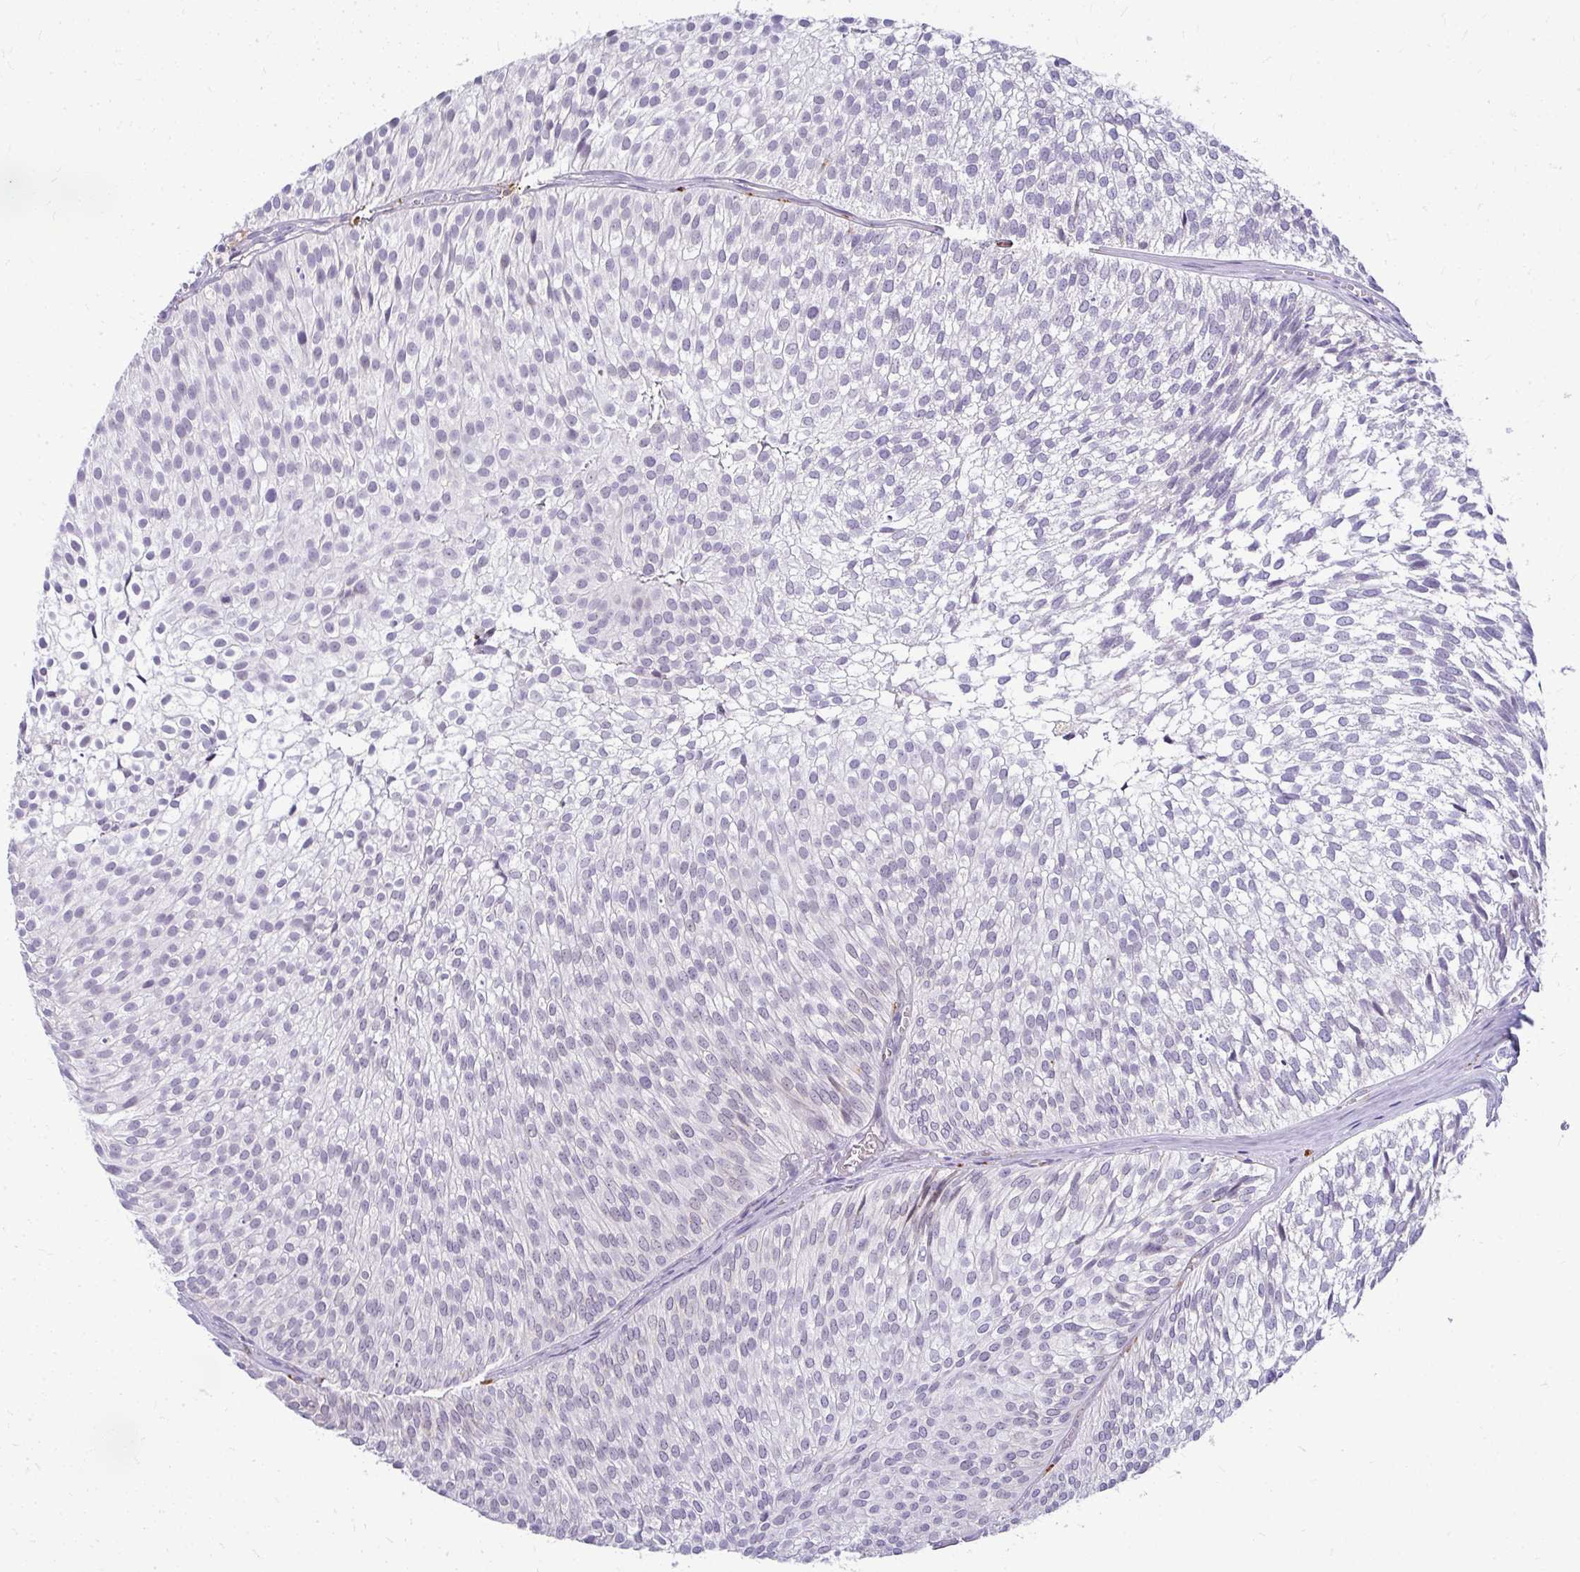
{"staining": {"intensity": "negative", "quantity": "none", "location": "none"}, "tissue": "urothelial cancer", "cell_type": "Tumor cells", "image_type": "cancer", "snomed": [{"axis": "morphology", "description": "Urothelial carcinoma, Low grade"}, {"axis": "topography", "description": "Urinary bladder"}], "caption": "High magnification brightfield microscopy of low-grade urothelial carcinoma stained with DAB (brown) and counterstained with hematoxylin (blue): tumor cells show no significant positivity.", "gene": "TEX33", "patient": {"sex": "male", "age": 91}}